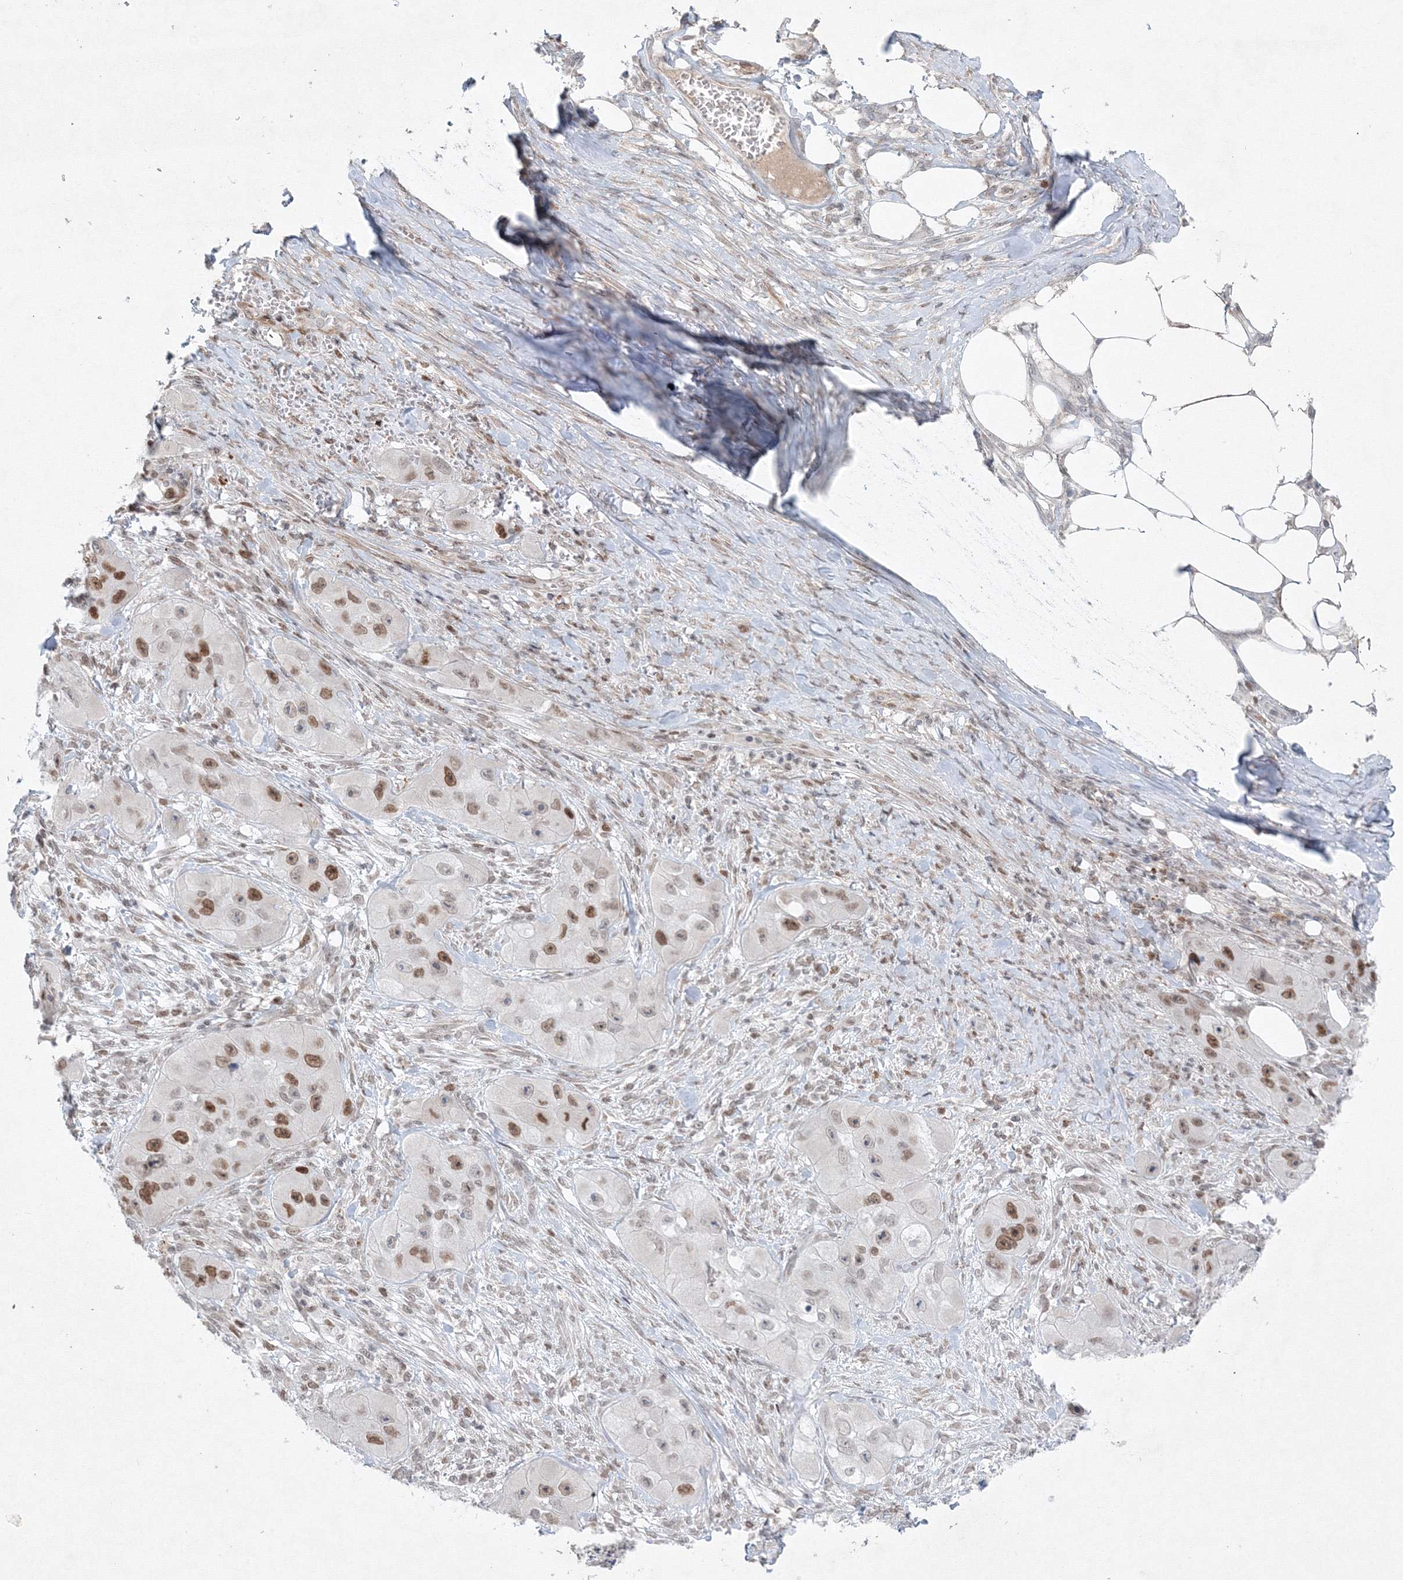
{"staining": {"intensity": "moderate", "quantity": "25%-75%", "location": "nuclear"}, "tissue": "skin cancer", "cell_type": "Tumor cells", "image_type": "cancer", "snomed": [{"axis": "morphology", "description": "Squamous cell carcinoma, NOS"}, {"axis": "topography", "description": "Skin"}, {"axis": "topography", "description": "Subcutis"}], "caption": "Protein staining of skin squamous cell carcinoma tissue shows moderate nuclear positivity in approximately 25%-75% of tumor cells.", "gene": "KIF4A", "patient": {"sex": "male", "age": 73}}